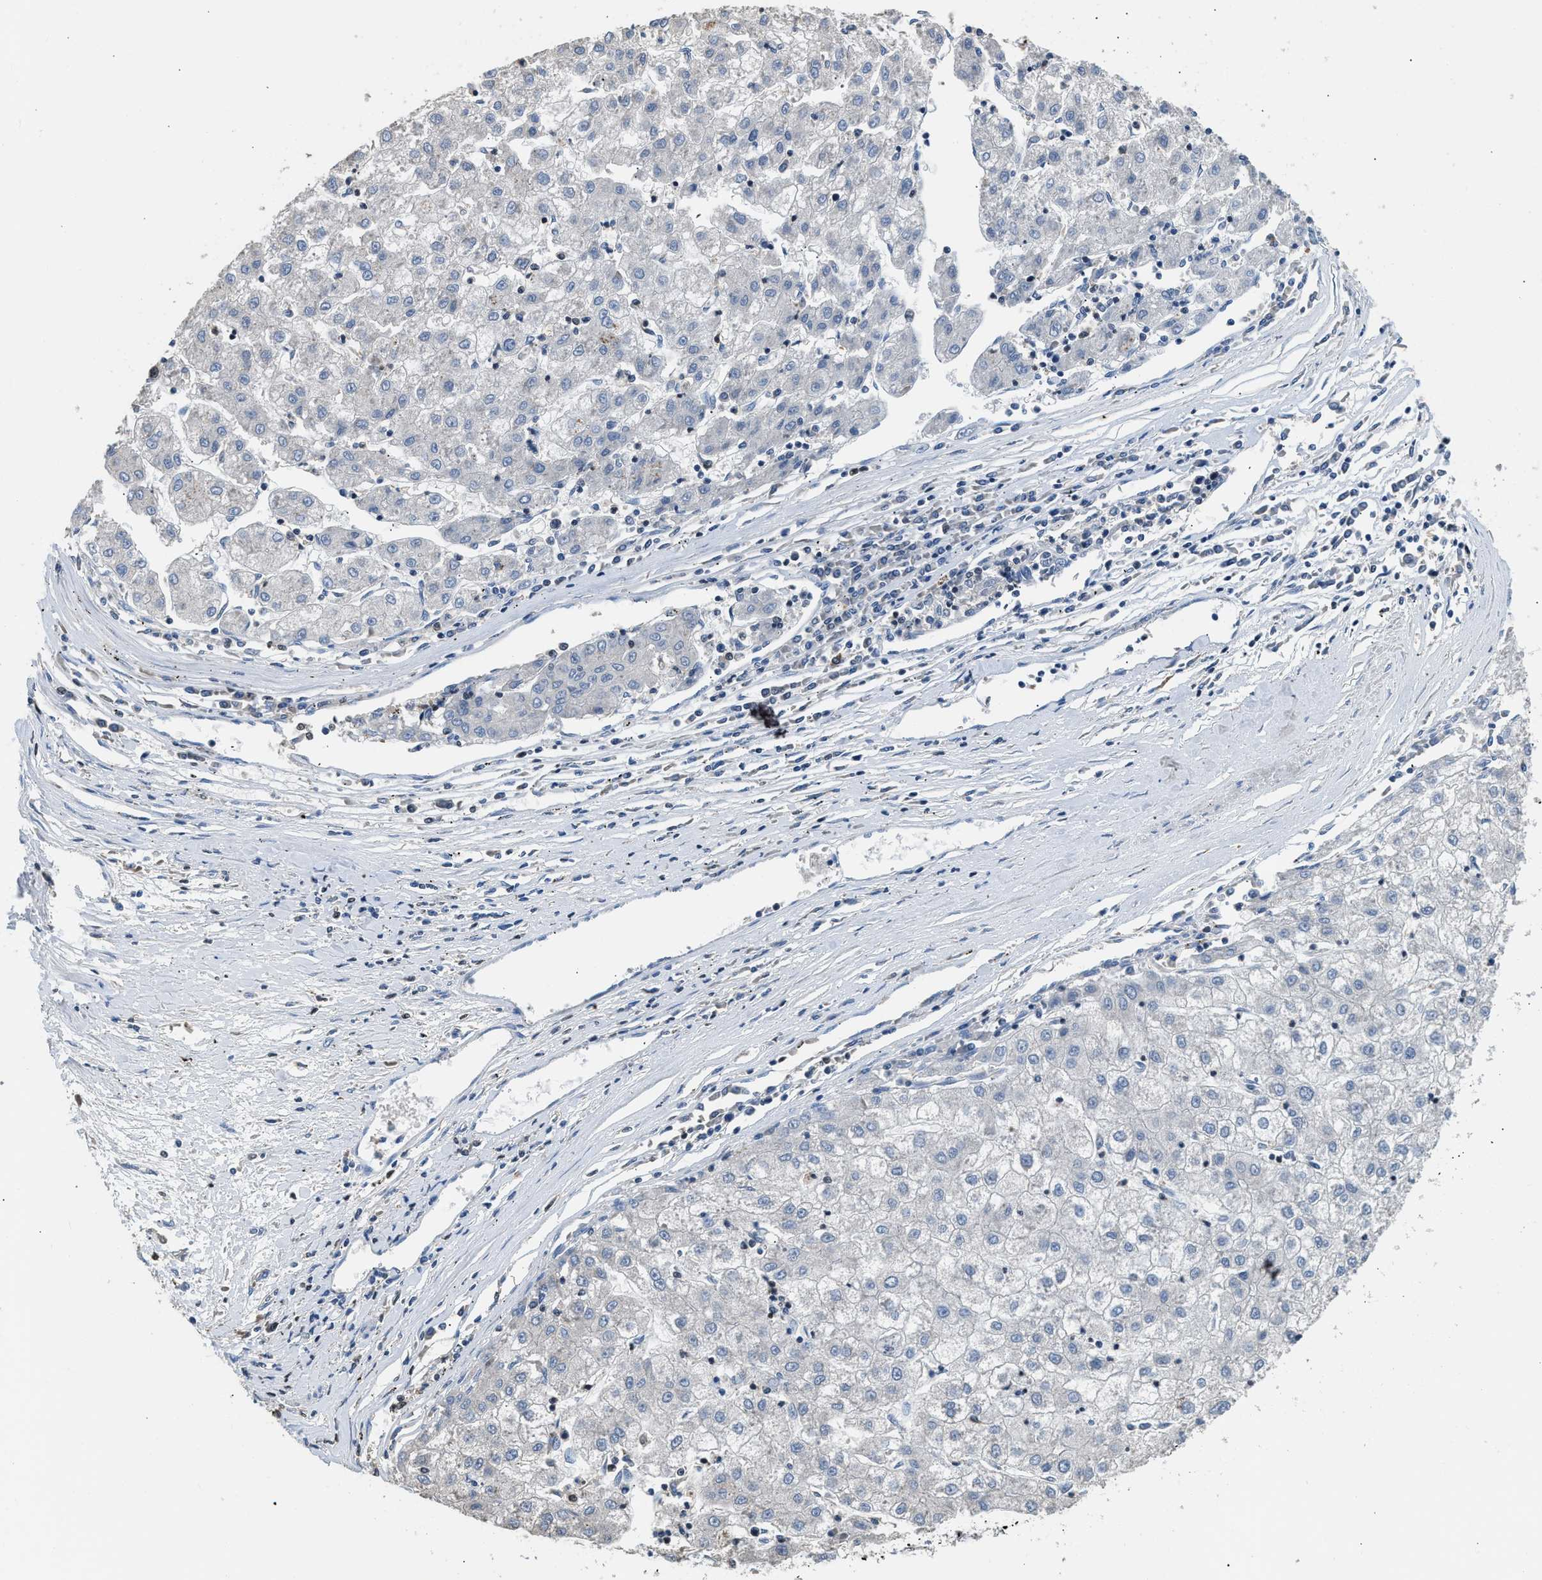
{"staining": {"intensity": "negative", "quantity": "none", "location": "none"}, "tissue": "liver cancer", "cell_type": "Tumor cells", "image_type": "cancer", "snomed": [{"axis": "morphology", "description": "Carcinoma, Hepatocellular, NOS"}, {"axis": "topography", "description": "Liver"}], "caption": "An image of hepatocellular carcinoma (liver) stained for a protein exhibits no brown staining in tumor cells.", "gene": "TOX", "patient": {"sex": "male", "age": 72}}